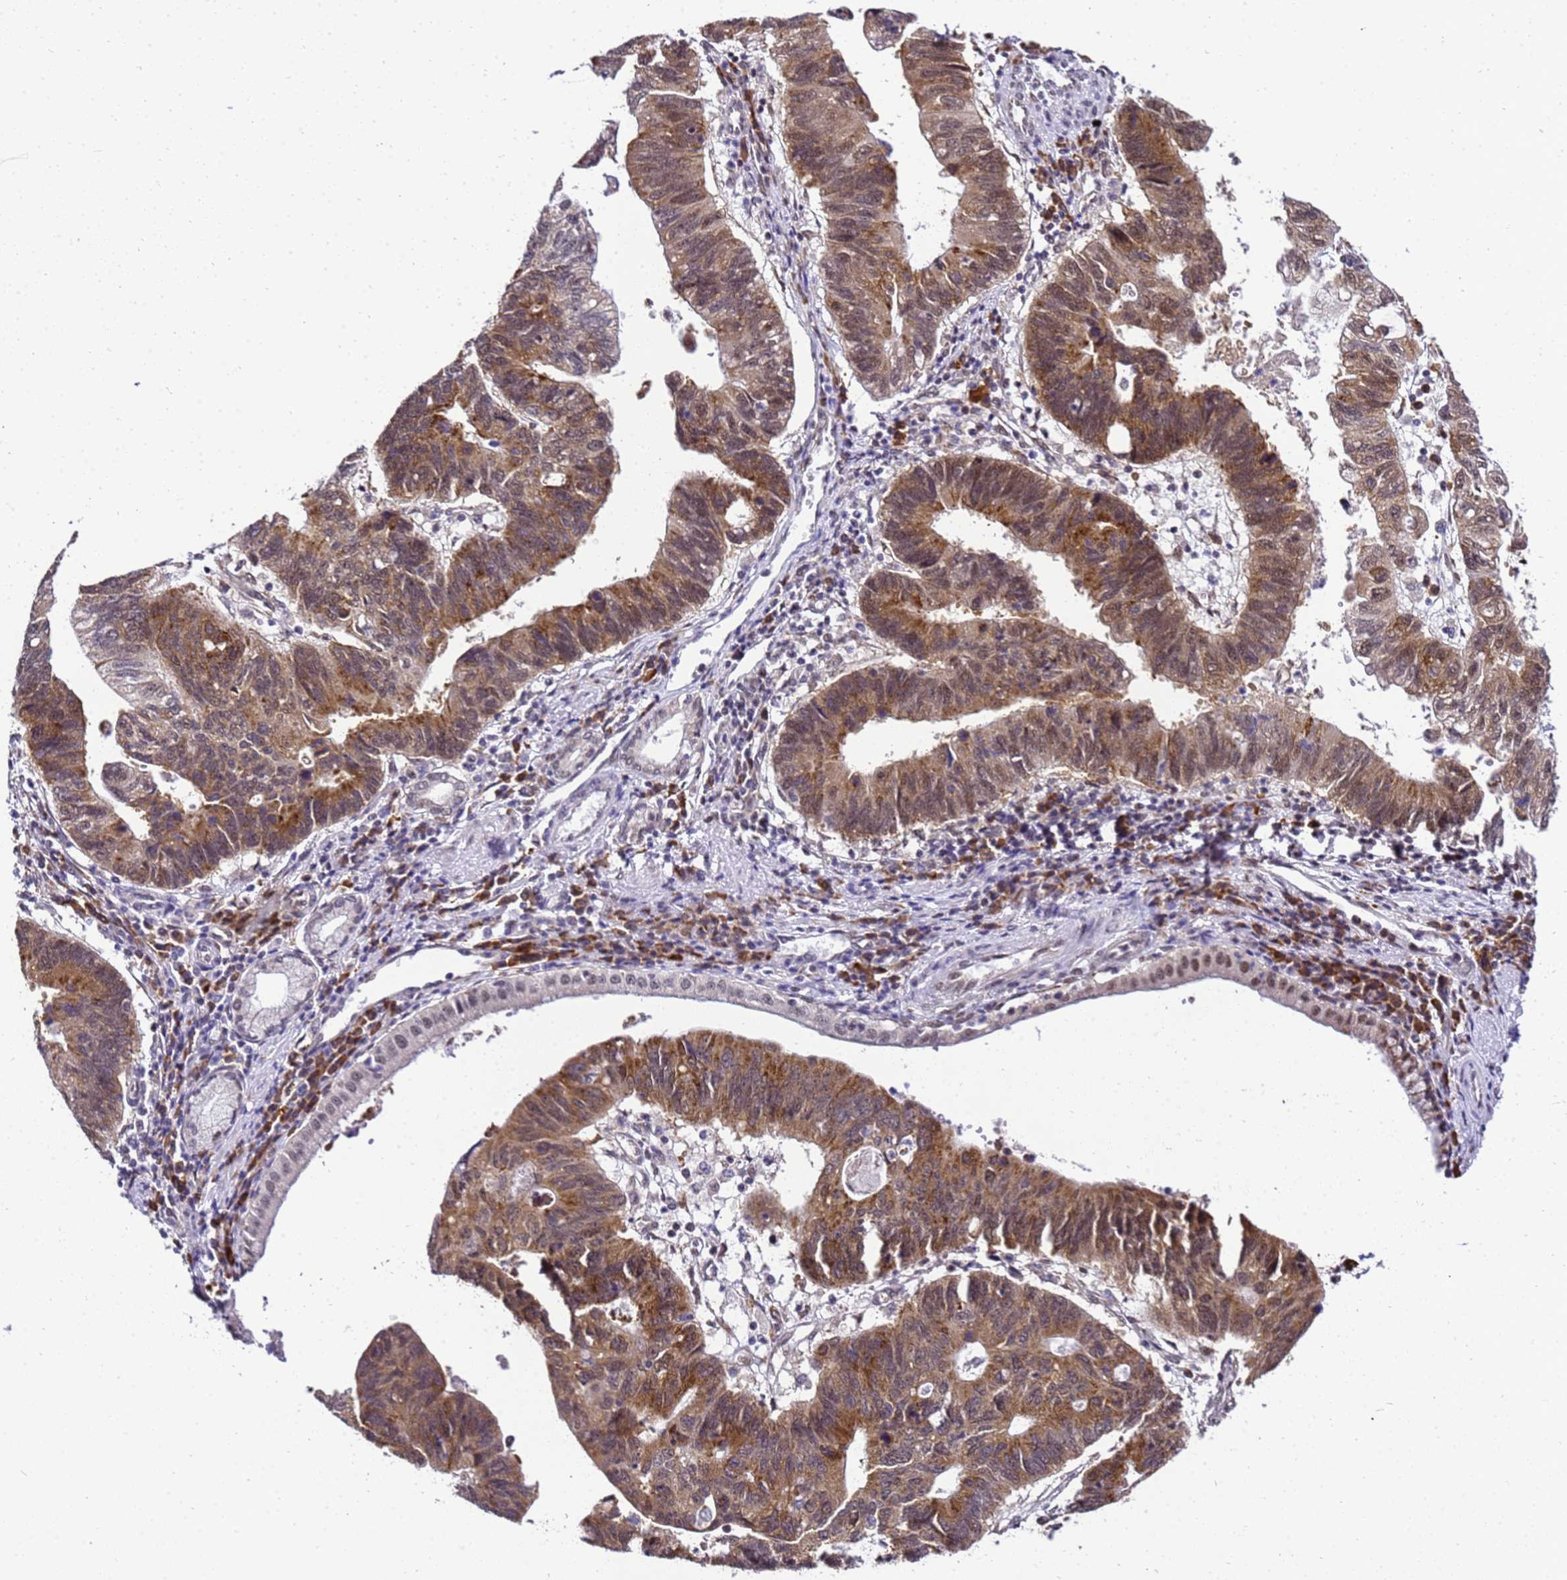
{"staining": {"intensity": "moderate", "quantity": ">75%", "location": "cytoplasmic/membranous"}, "tissue": "stomach cancer", "cell_type": "Tumor cells", "image_type": "cancer", "snomed": [{"axis": "morphology", "description": "Adenocarcinoma, NOS"}, {"axis": "topography", "description": "Stomach"}], "caption": "High-magnification brightfield microscopy of adenocarcinoma (stomach) stained with DAB (3,3'-diaminobenzidine) (brown) and counterstained with hematoxylin (blue). tumor cells exhibit moderate cytoplasmic/membranous staining is seen in about>75% of cells.", "gene": "SMN1", "patient": {"sex": "male", "age": 59}}